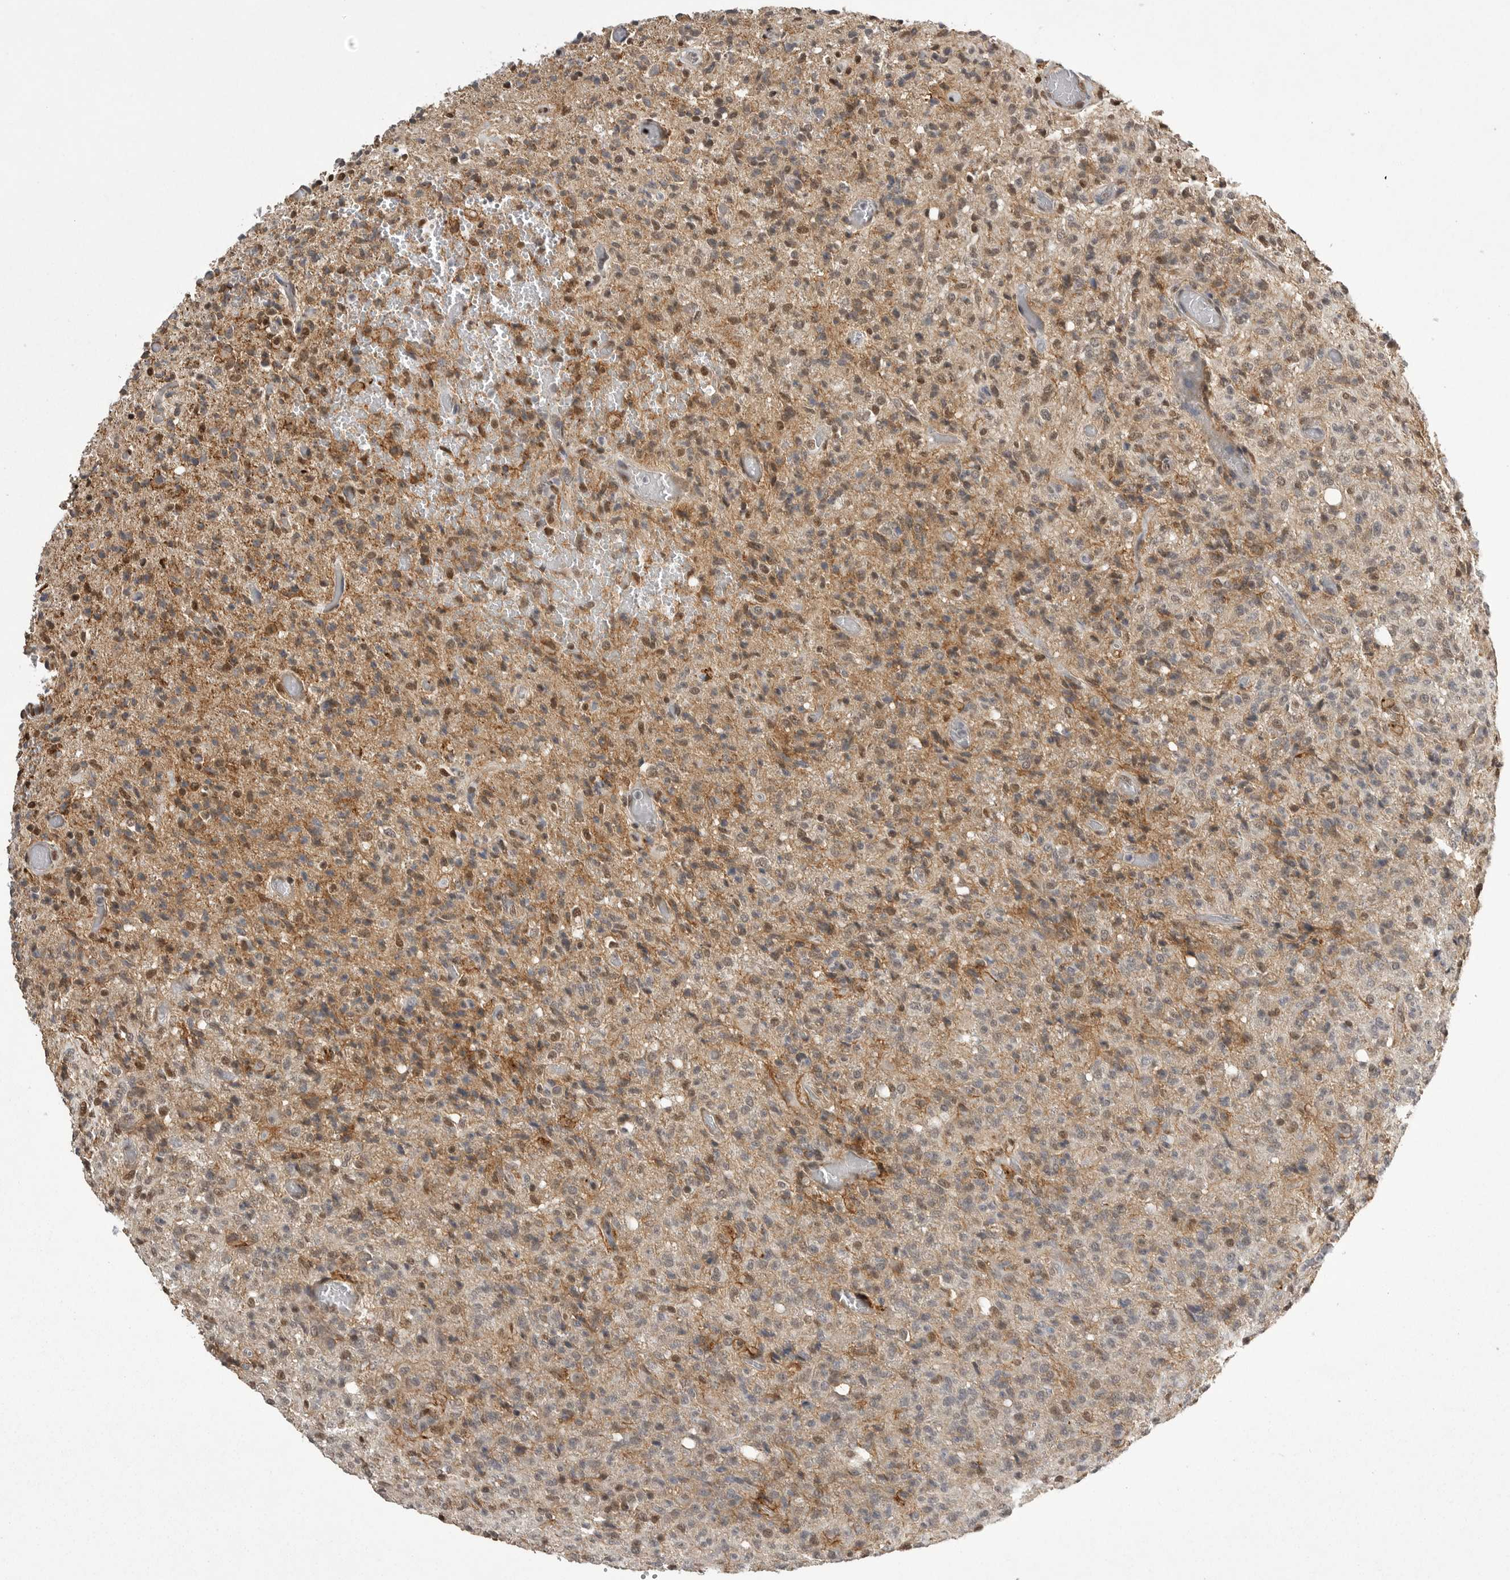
{"staining": {"intensity": "moderate", "quantity": "25%-75%", "location": "cytoplasmic/membranous"}, "tissue": "glioma", "cell_type": "Tumor cells", "image_type": "cancer", "snomed": [{"axis": "morphology", "description": "Glioma, malignant, High grade"}, {"axis": "topography", "description": "Brain"}], "caption": "Immunohistochemical staining of human high-grade glioma (malignant) demonstrates medium levels of moderate cytoplasmic/membranous positivity in approximately 25%-75% of tumor cells. (DAB (3,3'-diaminobenzidine) IHC, brown staining for protein, blue staining for nuclei).", "gene": "NECTIN1", "patient": {"sex": "female", "age": 57}}